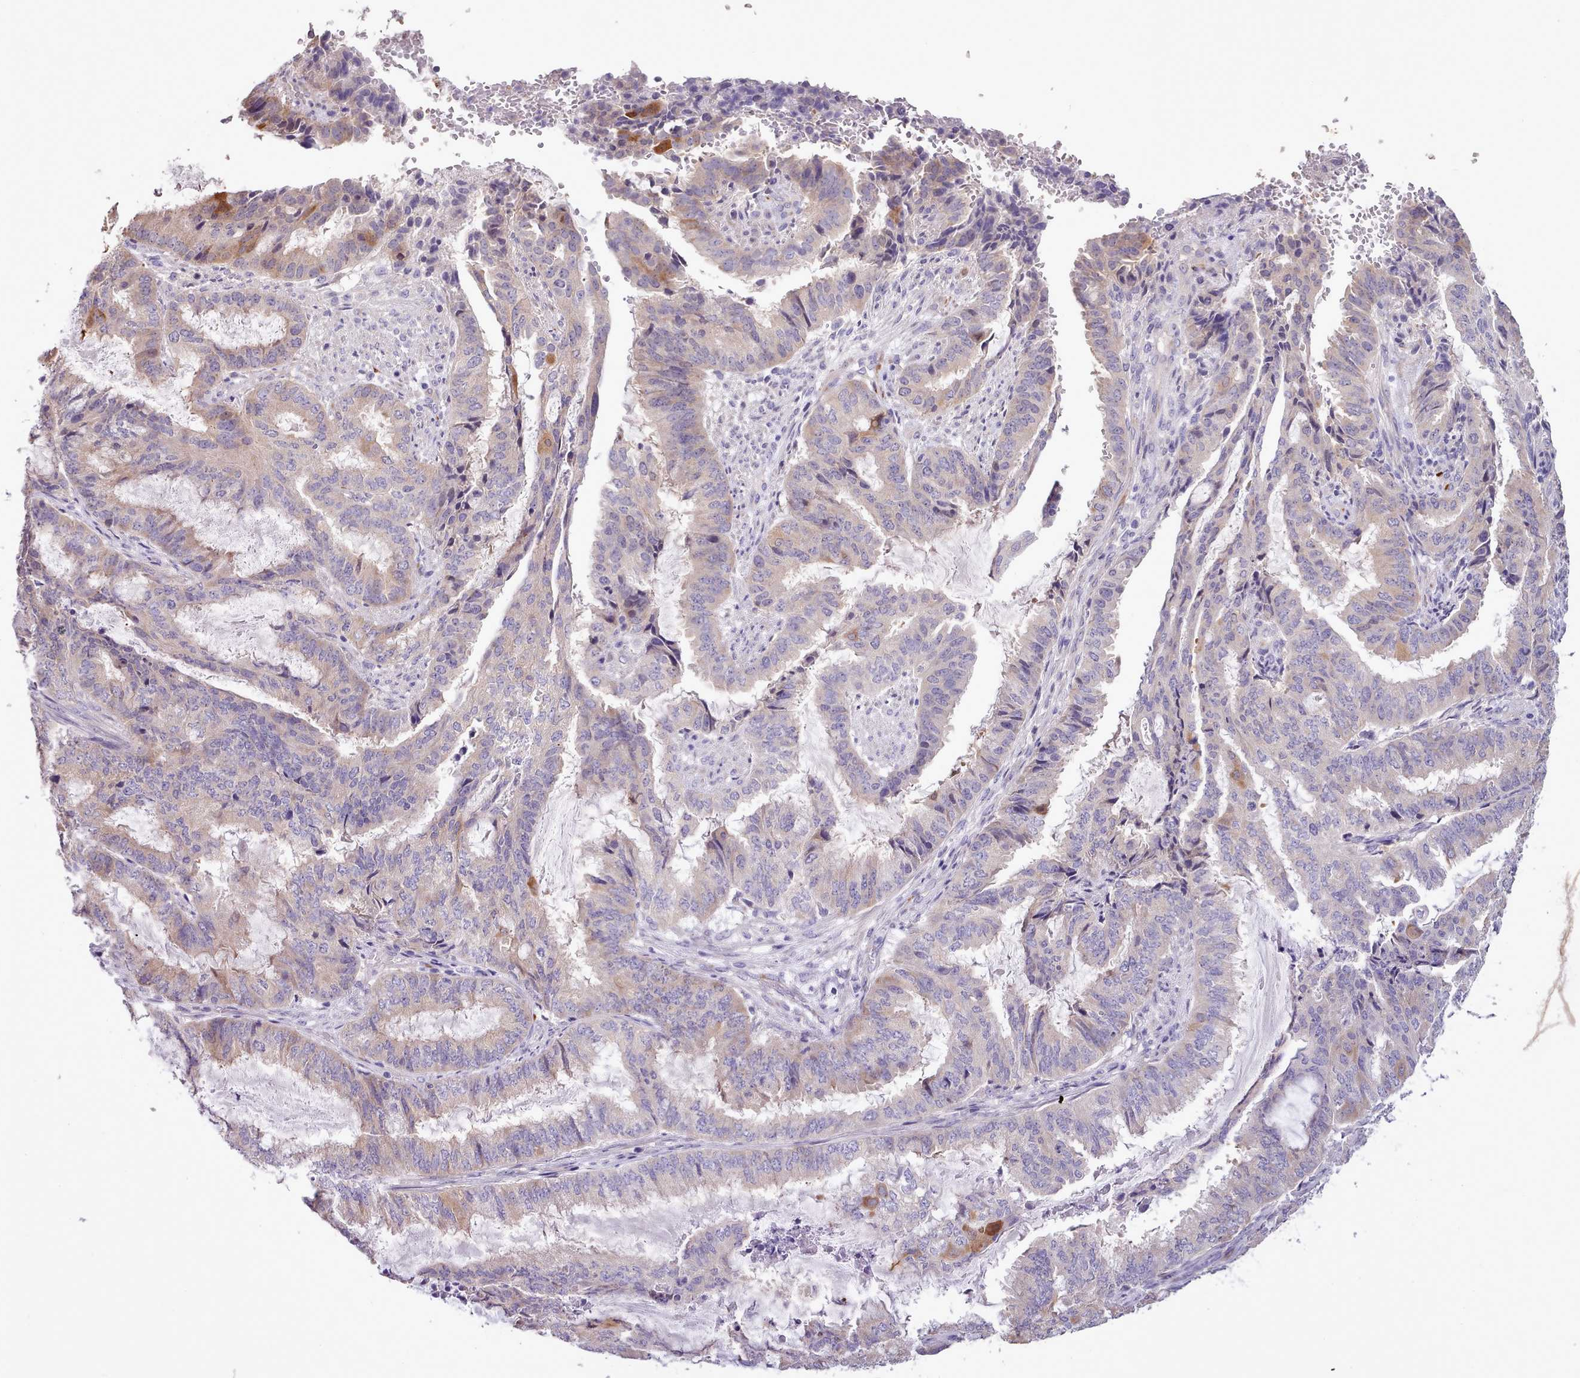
{"staining": {"intensity": "weak", "quantity": "25%-75%", "location": "cytoplasmic/membranous"}, "tissue": "endometrial cancer", "cell_type": "Tumor cells", "image_type": "cancer", "snomed": [{"axis": "morphology", "description": "Adenocarcinoma, NOS"}, {"axis": "topography", "description": "Endometrium"}], "caption": "Tumor cells exhibit weak cytoplasmic/membranous staining in approximately 25%-75% of cells in endometrial cancer. (DAB (3,3'-diaminobenzidine) = brown stain, brightfield microscopy at high magnification).", "gene": "SETX", "patient": {"sex": "female", "age": 51}}